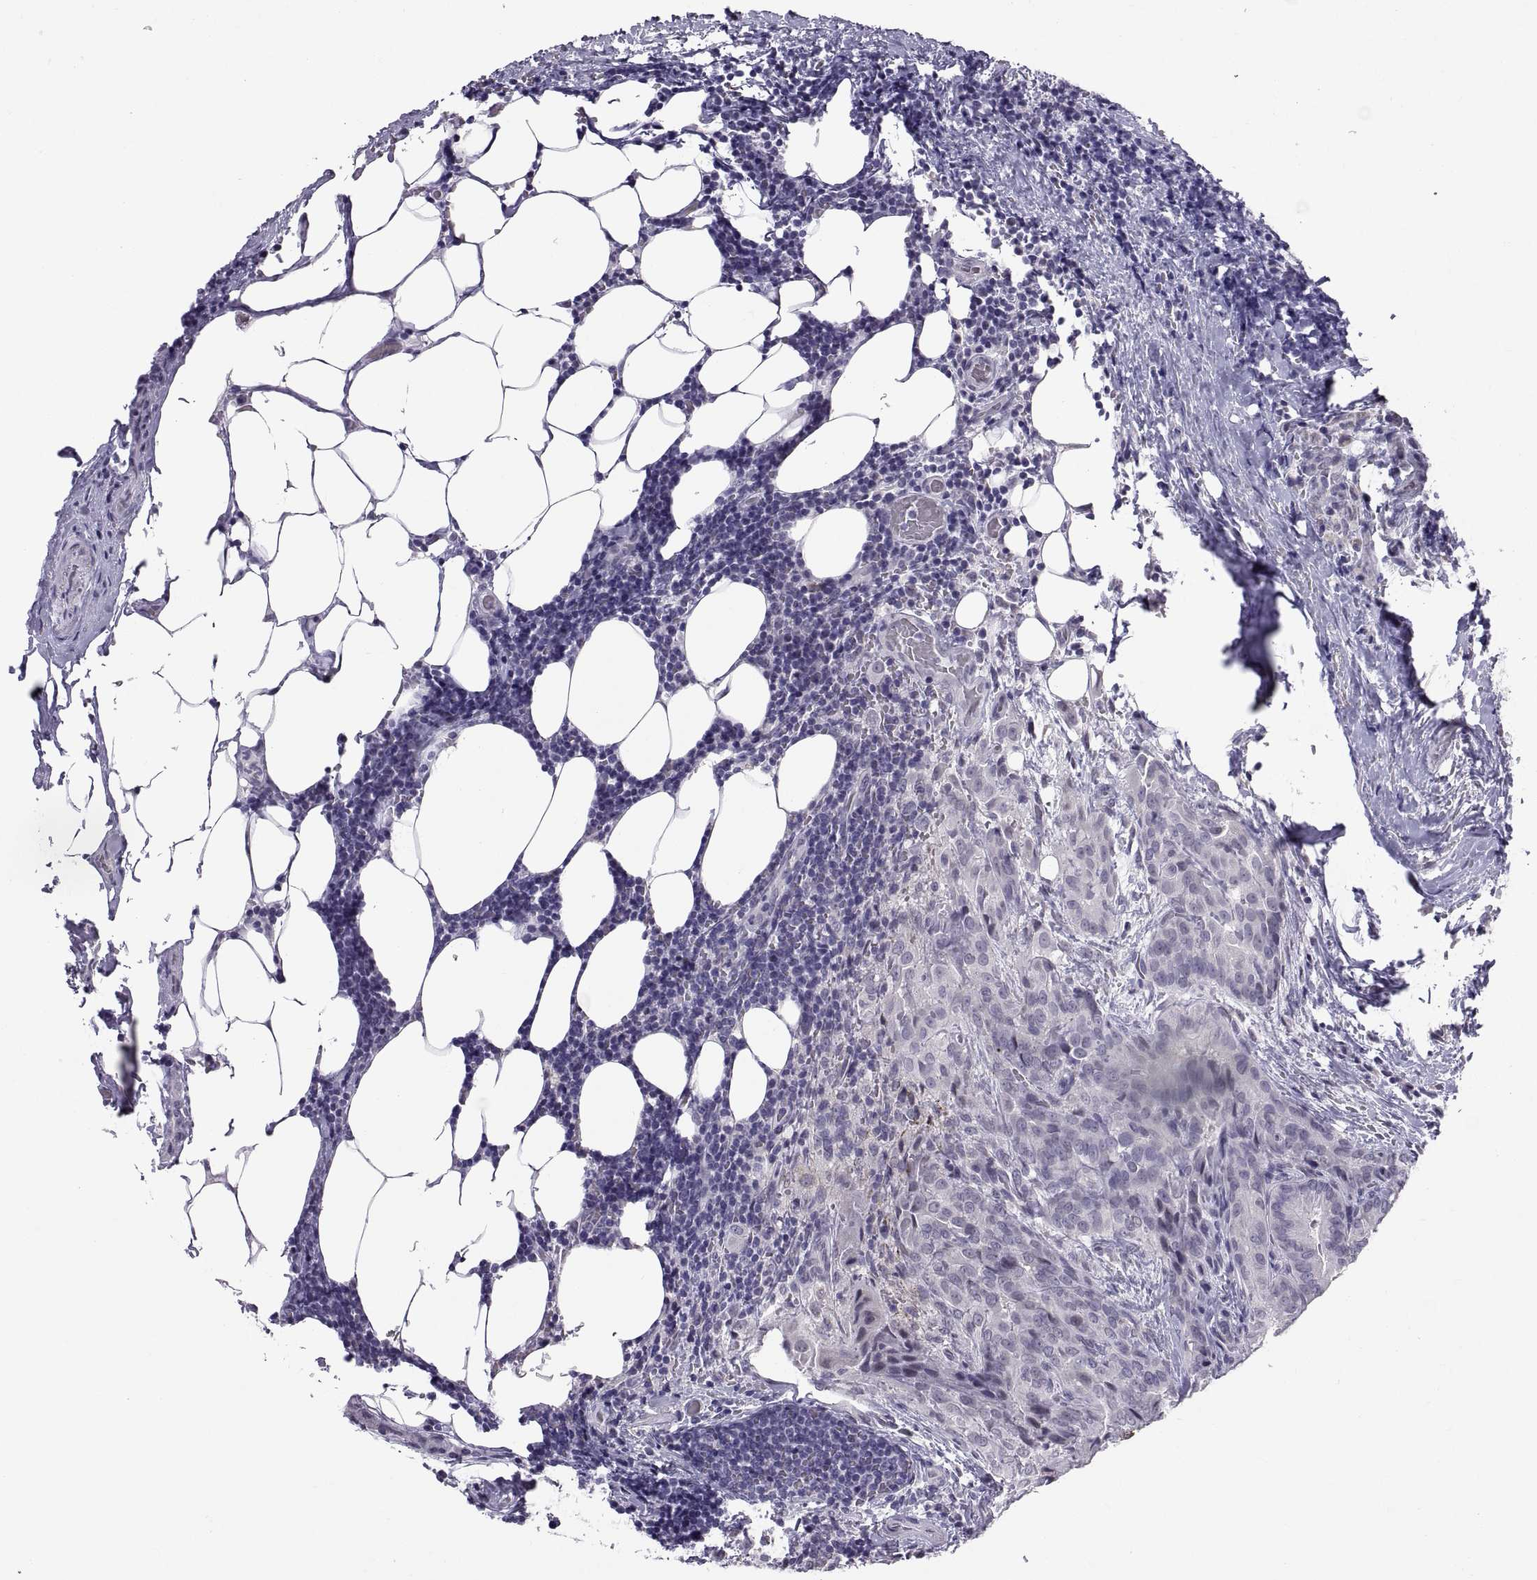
{"staining": {"intensity": "negative", "quantity": "none", "location": "none"}, "tissue": "thyroid cancer", "cell_type": "Tumor cells", "image_type": "cancer", "snomed": [{"axis": "morphology", "description": "Papillary adenocarcinoma, NOS"}, {"axis": "topography", "description": "Thyroid gland"}], "caption": "Thyroid cancer was stained to show a protein in brown. There is no significant staining in tumor cells.", "gene": "KRT77", "patient": {"sex": "male", "age": 61}}